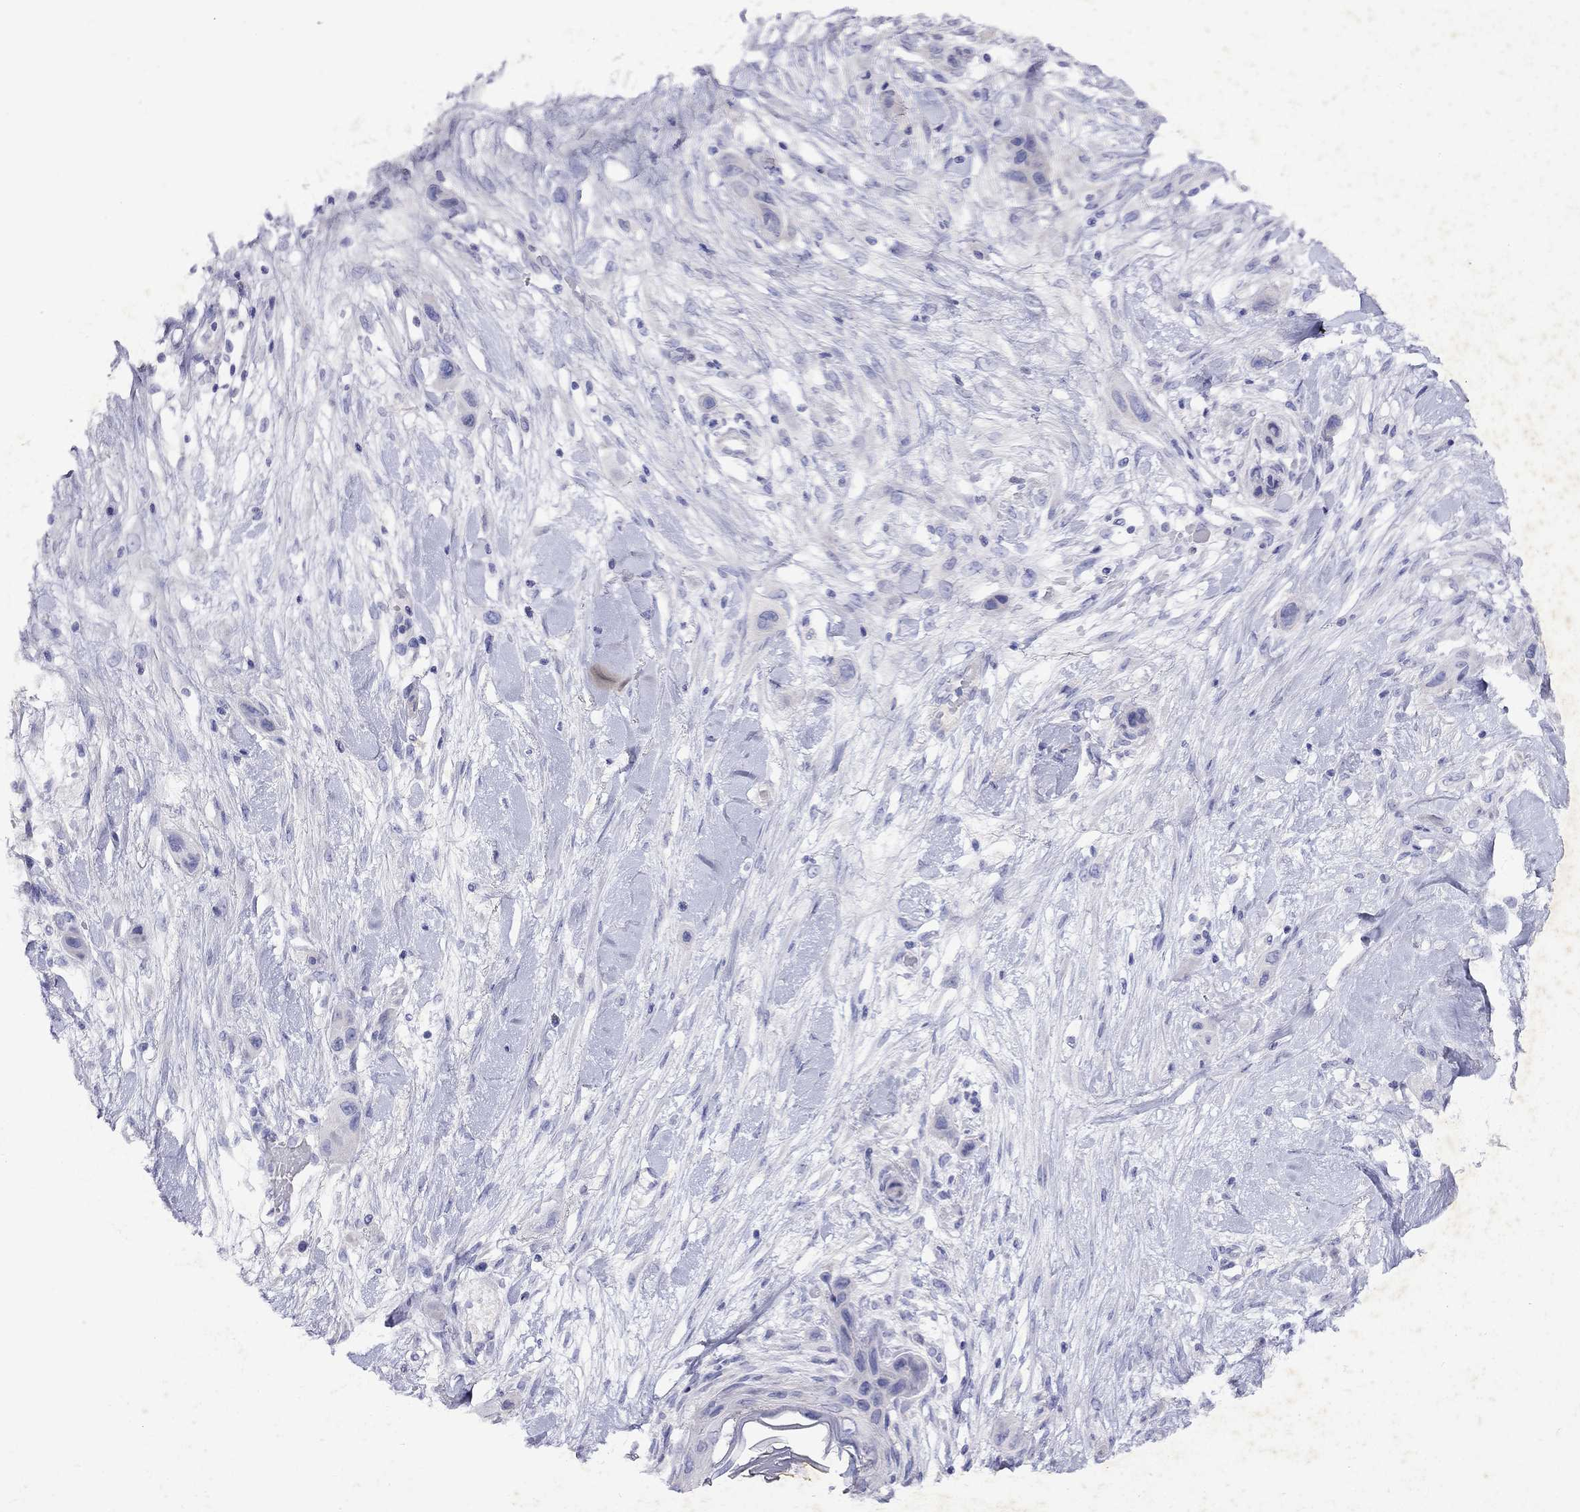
{"staining": {"intensity": "negative", "quantity": "none", "location": "none"}, "tissue": "skin cancer", "cell_type": "Tumor cells", "image_type": "cancer", "snomed": [{"axis": "morphology", "description": "Squamous cell carcinoma, NOS"}, {"axis": "topography", "description": "Skin"}], "caption": "An image of skin cancer stained for a protein reveals no brown staining in tumor cells. The staining is performed using DAB (3,3'-diaminobenzidine) brown chromogen with nuclei counter-stained in using hematoxylin.", "gene": "GNAT3", "patient": {"sex": "male", "age": 79}}